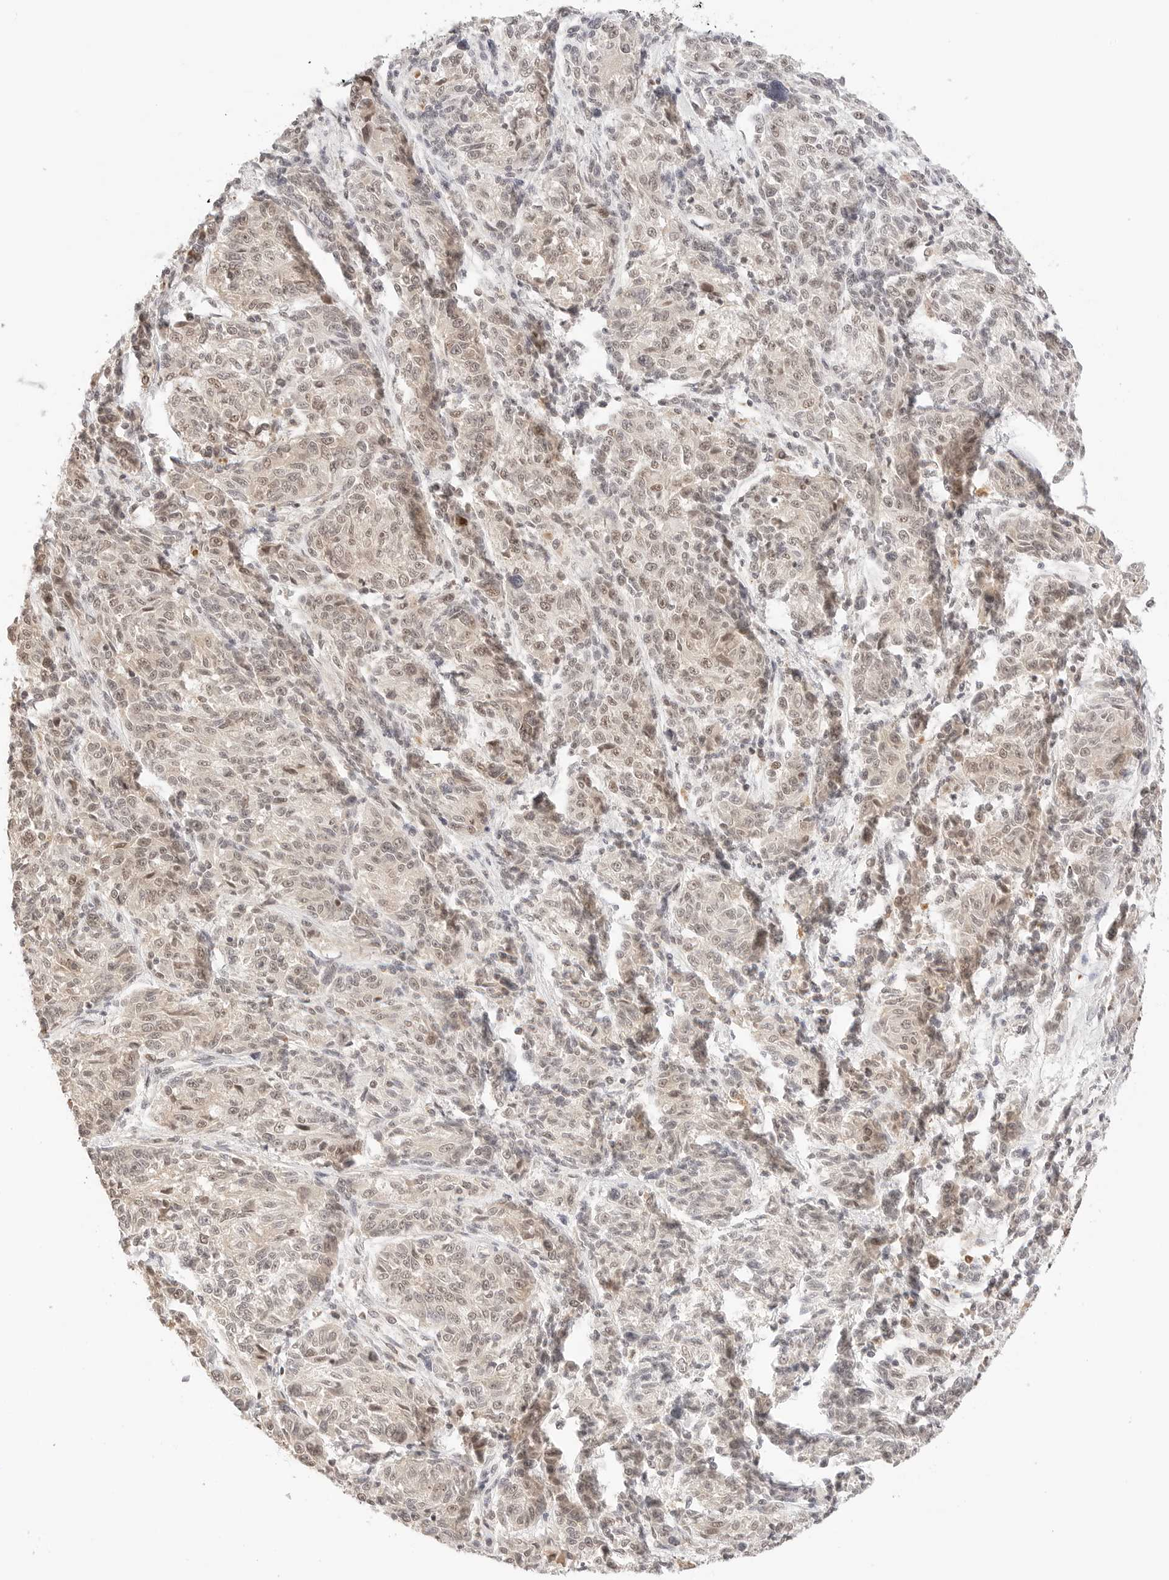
{"staining": {"intensity": "weak", "quantity": ">75%", "location": "cytoplasmic/membranous,nuclear"}, "tissue": "melanoma", "cell_type": "Tumor cells", "image_type": "cancer", "snomed": [{"axis": "morphology", "description": "Malignant melanoma, NOS"}, {"axis": "topography", "description": "Skin"}], "caption": "Immunohistochemistry of human malignant melanoma demonstrates low levels of weak cytoplasmic/membranous and nuclear expression in approximately >75% of tumor cells. (IHC, brightfield microscopy, high magnification).", "gene": "SEPTIN4", "patient": {"sex": "male", "age": 53}}